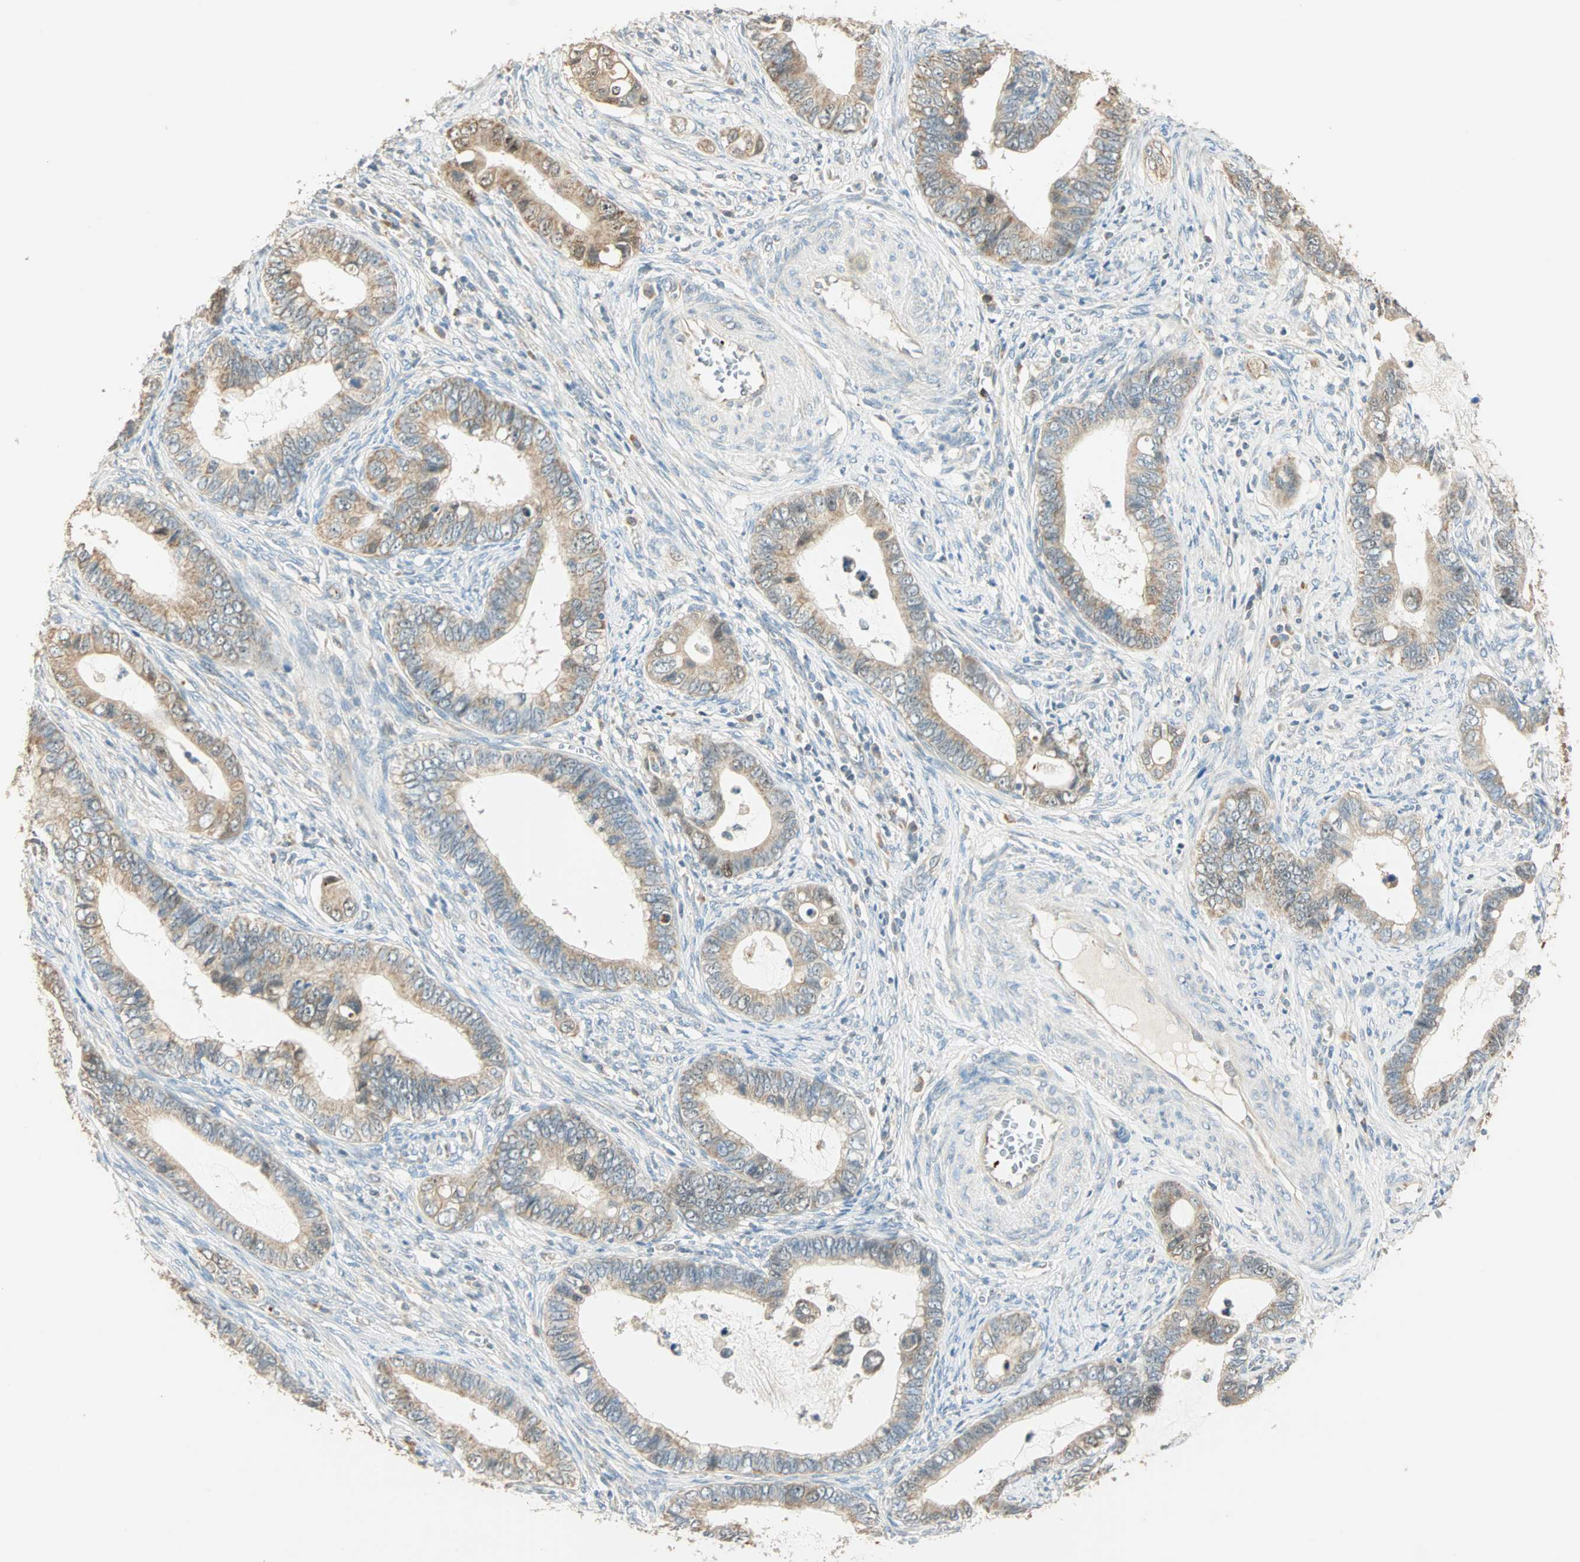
{"staining": {"intensity": "weak", "quantity": "25%-75%", "location": "cytoplasmic/membranous"}, "tissue": "cervical cancer", "cell_type": "Tumor cells", "image_type": "cancer", "snomed": [{"axis": "morphology", "description": "Adenocarcinoma, NOS"}, {"axis": "topography", "description": "Cervix"}], "caption": "Immunohistochemical staining of cervical adenocarcinoma displays low levels of weak cytoplasmic/membranous expression in about 25%-75% of tumor cells. The staining was performed using DAB to visualize the protein expression in brown, while the nuclei were stained in blue with hematoxylin (Magnification: 20x).", "gene": "RAD18", "patient": {"sex": "female", "age": 44}}